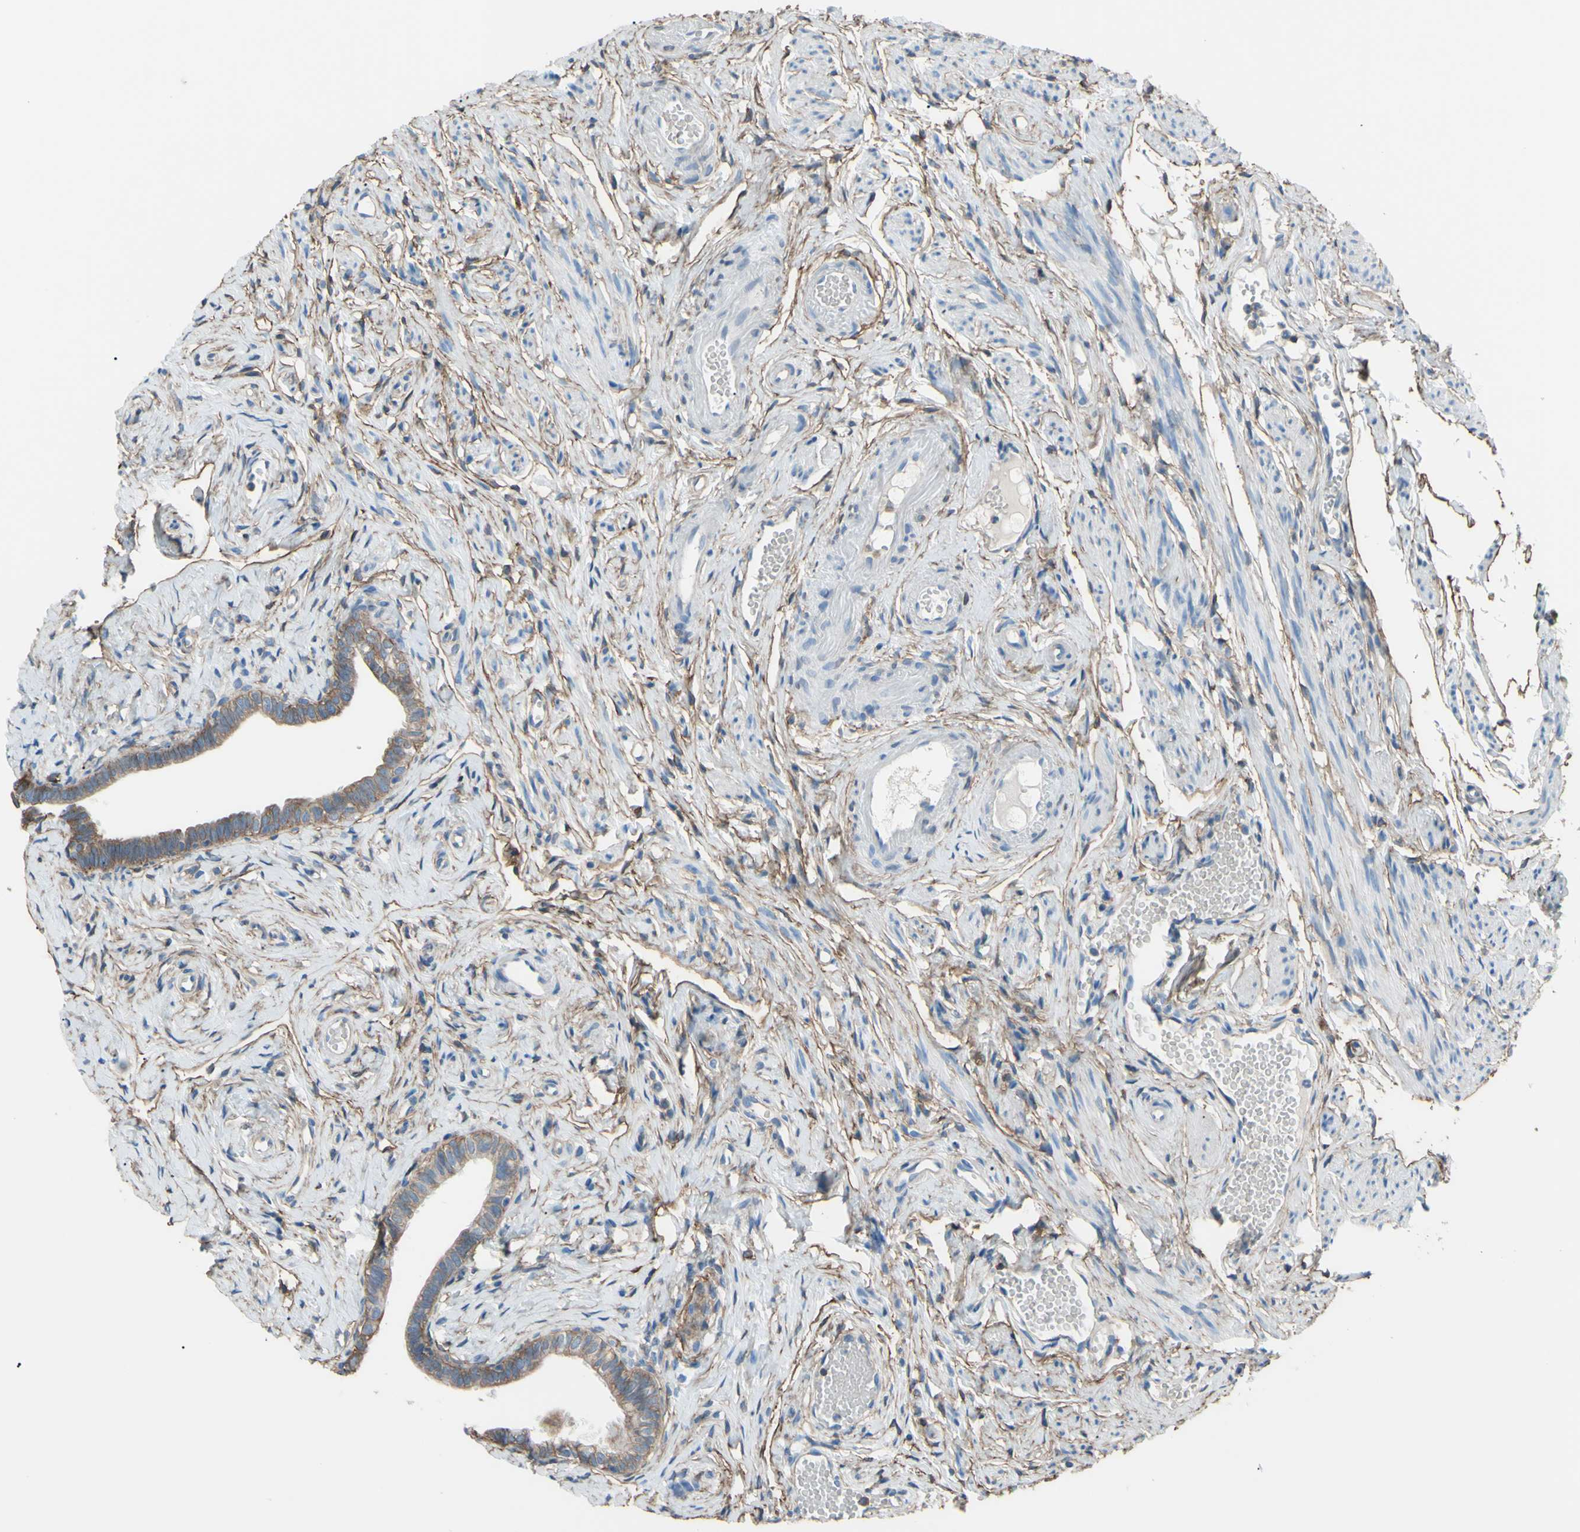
{"staining": {"intensity": "weak", "quantity": ">75%", "location": "cytoplasmic/membranous"}, "tissue": "fallopian tube", "cell_type": "Glandular cells", "image_type": "normal", "snomed": [{"axis": "morphology", "description": "Normal tissue, NOS"}, {"axis": "topography", "description": "Fallopian tube"}], "caption": "Unremarkable fallopian tube demonstrates weak cytoplasmic/membranous staining in approximately >75% of glandular cells, visualized by immunohistochemistry.", "gene": "ADD1", "patient": {"sex": "female", "age": 71}}